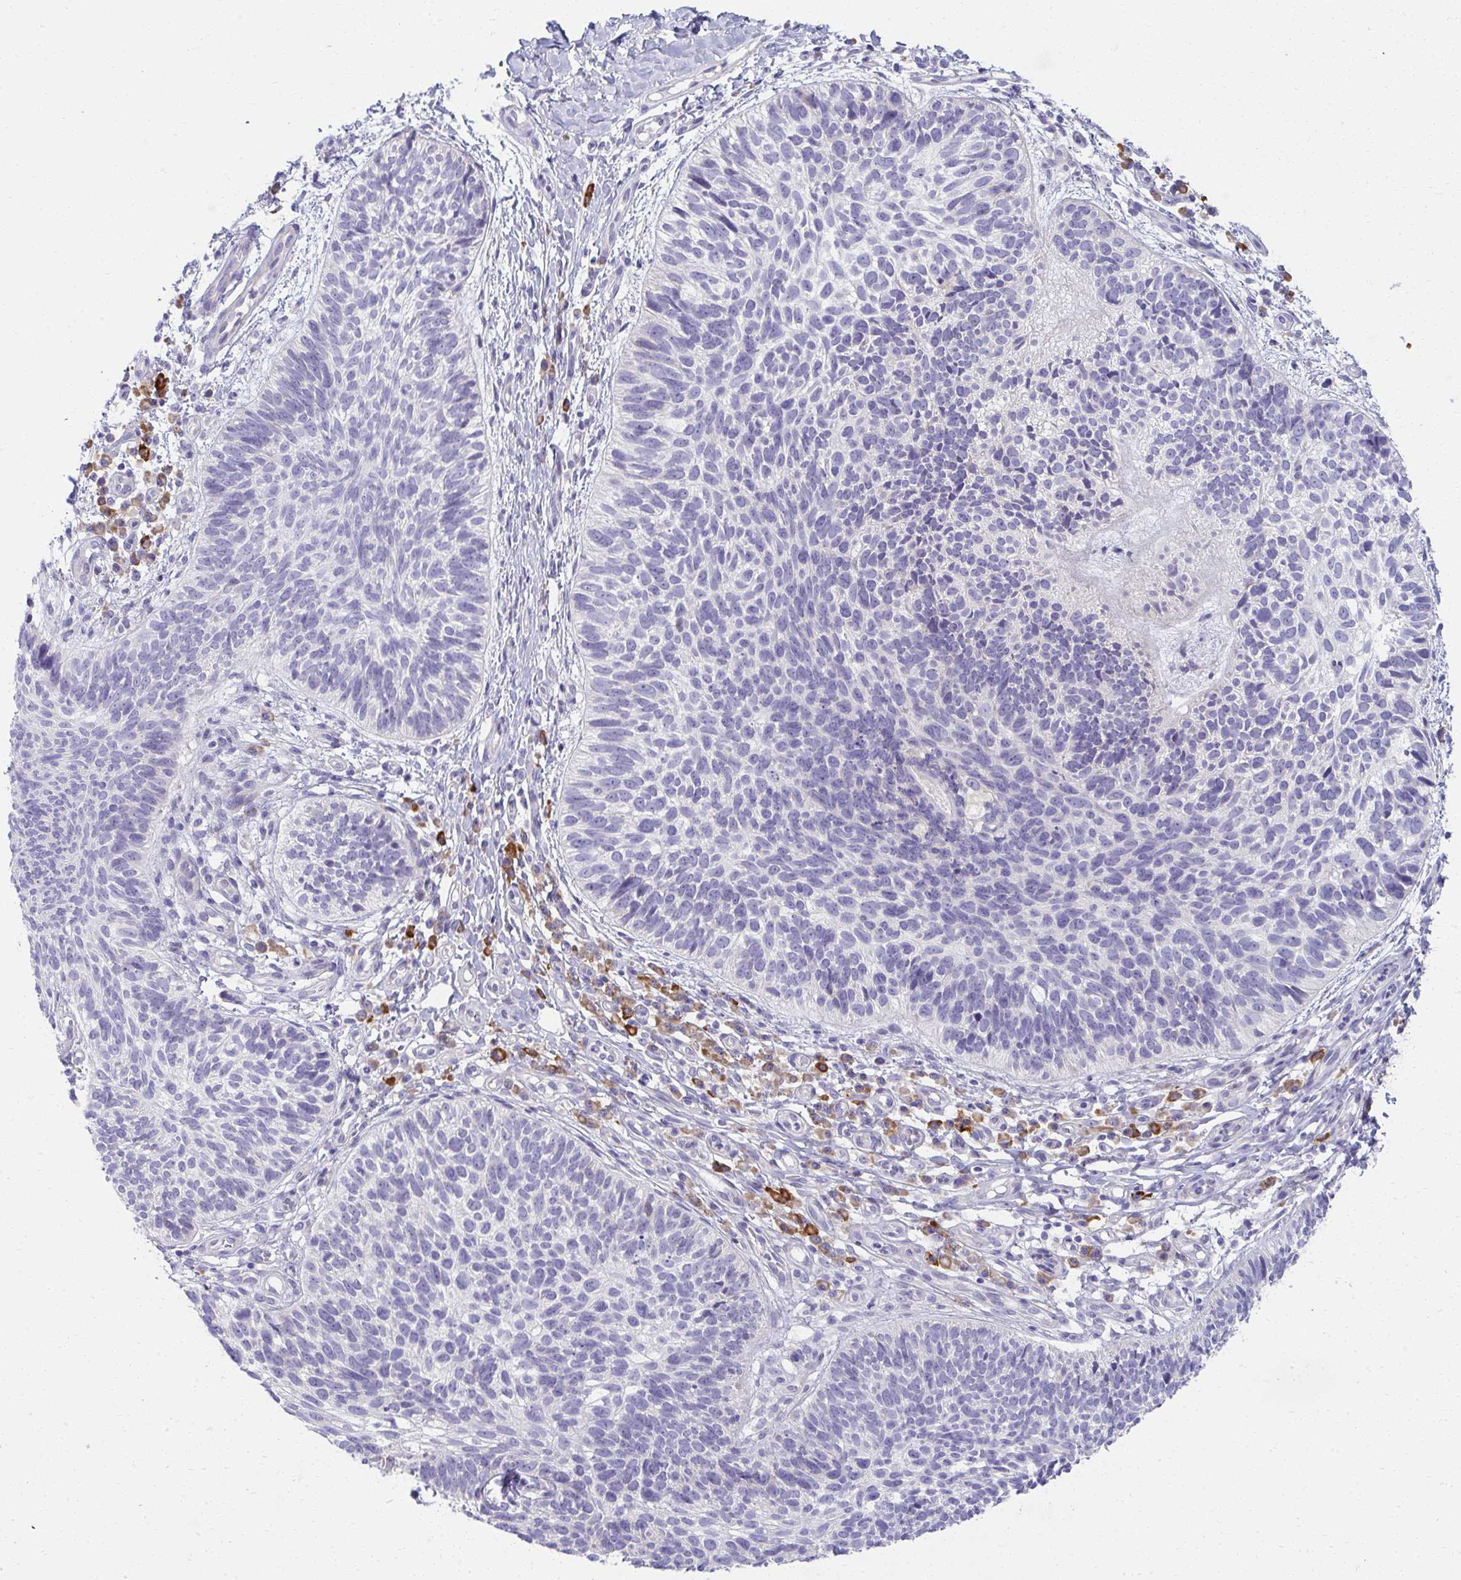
{"staining": {"intensity": "negative", "quantity": "none", "location": "none"}, "tissue": "skin cancer", "cell_type": "Tumor cells", "image_type": "cancer", "snomed": [{"axis": "morphology", "description": "Basal cell carcinoma"}, {"axis": "topography", "description": "Skin"}, {"axis": "topography", "description": "Skin of leg"}], "caption": "IHC of skin cancer shows no positivity in tumor cells.", "gene": "FASLG", "patient": {"sex": "female", "age": 87}}